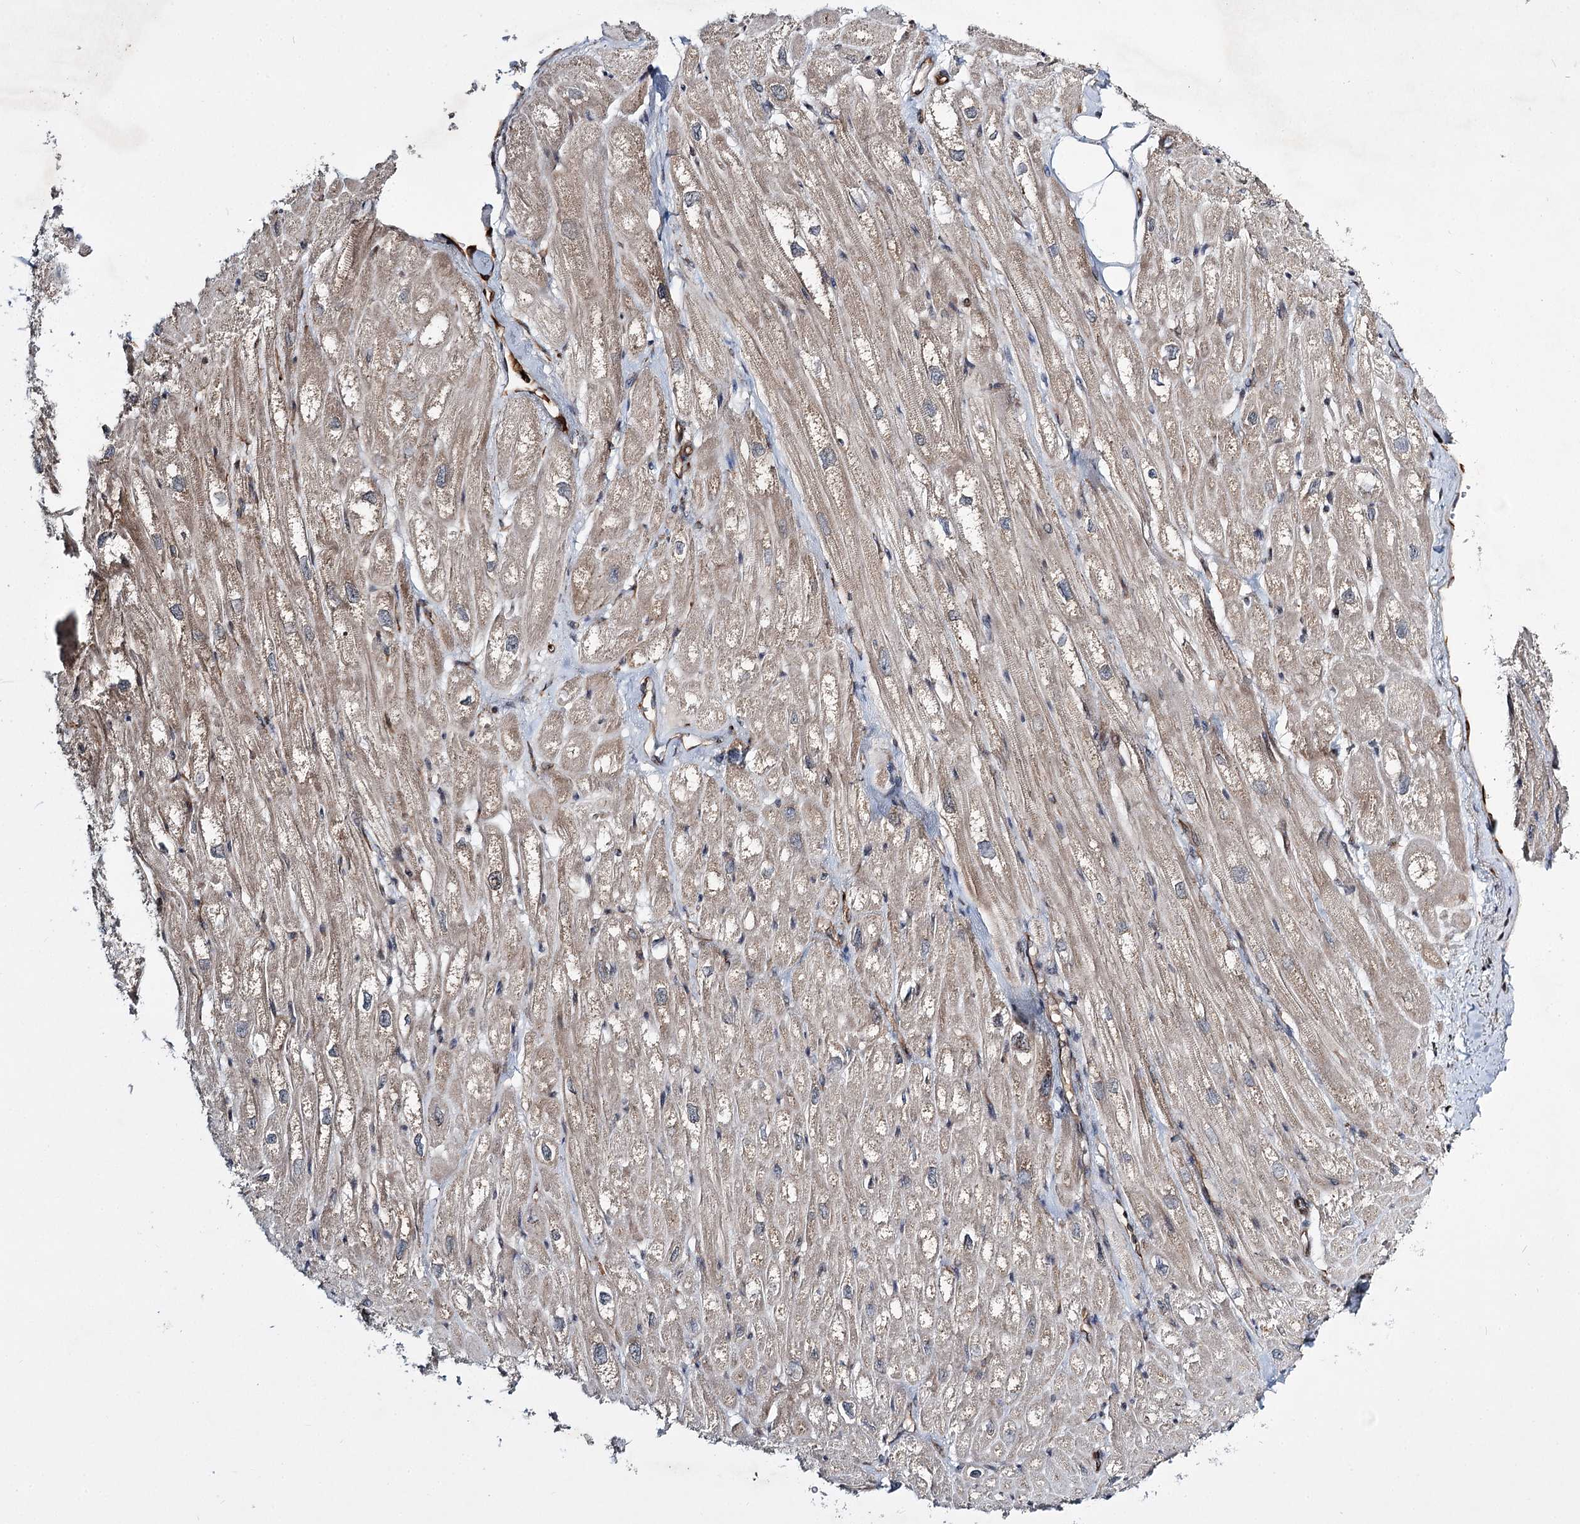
{"staining": {"intensity": "weak", "quantity": "25%-75%", "location": "cytoplasmic/membranous"}, "tissue": "heart muscle", "cell_type": "Cardiomyocytes", "image_type": "normal", "snomed": [{"axis": "morphology", "description": "Normal tissue, NOS"}, {"axis": "topography", "description": "Heart"}], "caption": "DAB (3,3'-diaminobenzidine) immunohistochemical staining of unremarkable heart muscle displays weak cytoplasmic/membranous protein positivity in about 25%-75% of cardiomyocytes.", "gene": "DPEP2", "patient": {"sex": "male", "age": 50}}